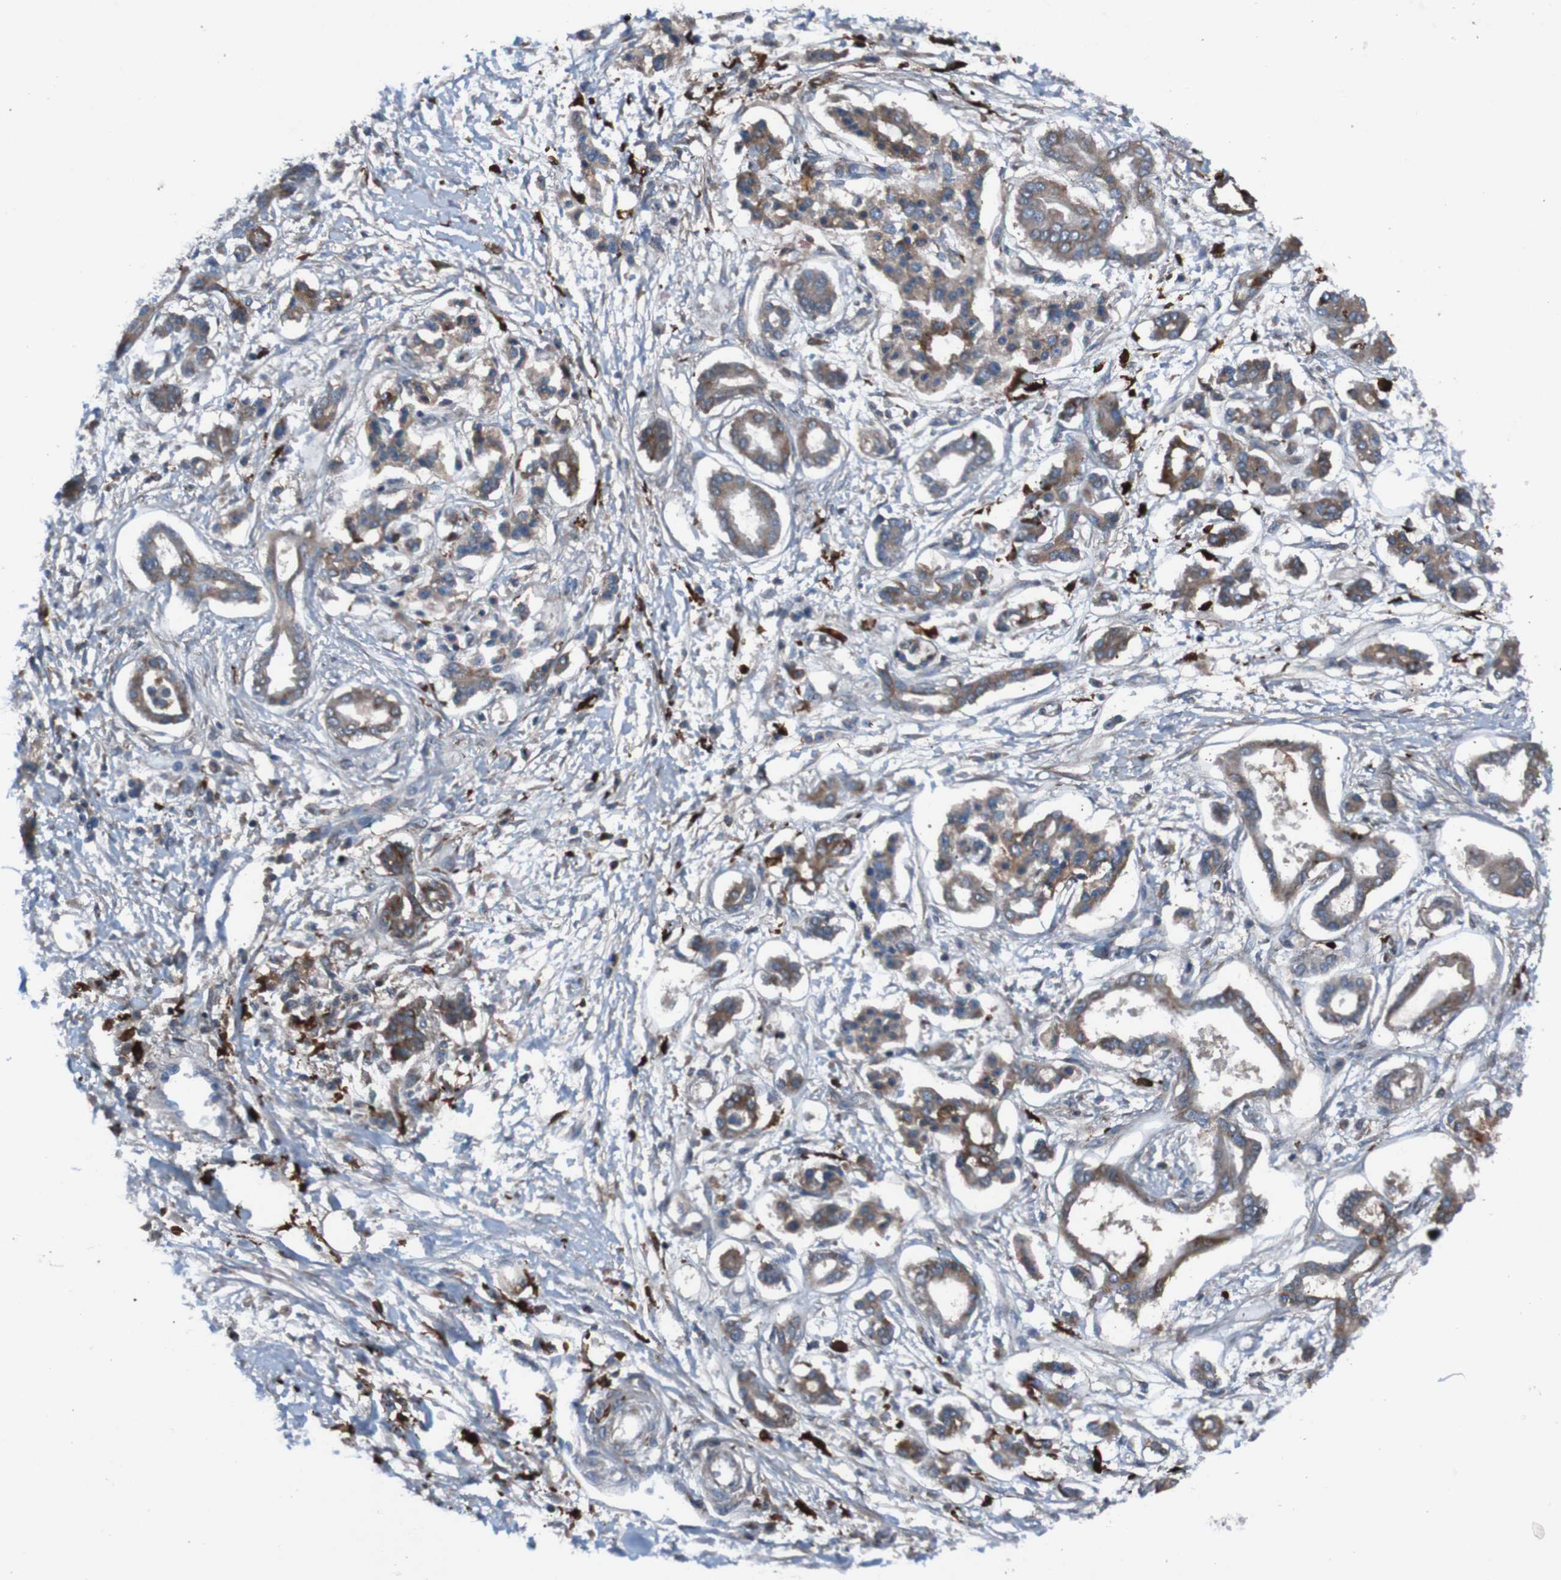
{"staining": {"intensity": "moderate", "quantity": ">75%", "location": "cytoplasmic/membranous"}, "tissue": "pancreatic cancer", "cell_type": "Tumor cells", "image_type": "cancer", "snomed": [{"axis": "morphology", "description": "Adenocarcinoma, NOS"}, {"axis": "topography", "description": "Pancreas"}], "caption": "Human pancreatic cancer (adenocarcinoma) stained with a brown dye exhibits moderate cytoplasmic/membranous positive expression in approximately >75% of tumor cells.", "gene": "RAB5B", "patient": {"sex": "male", "age": 56}}